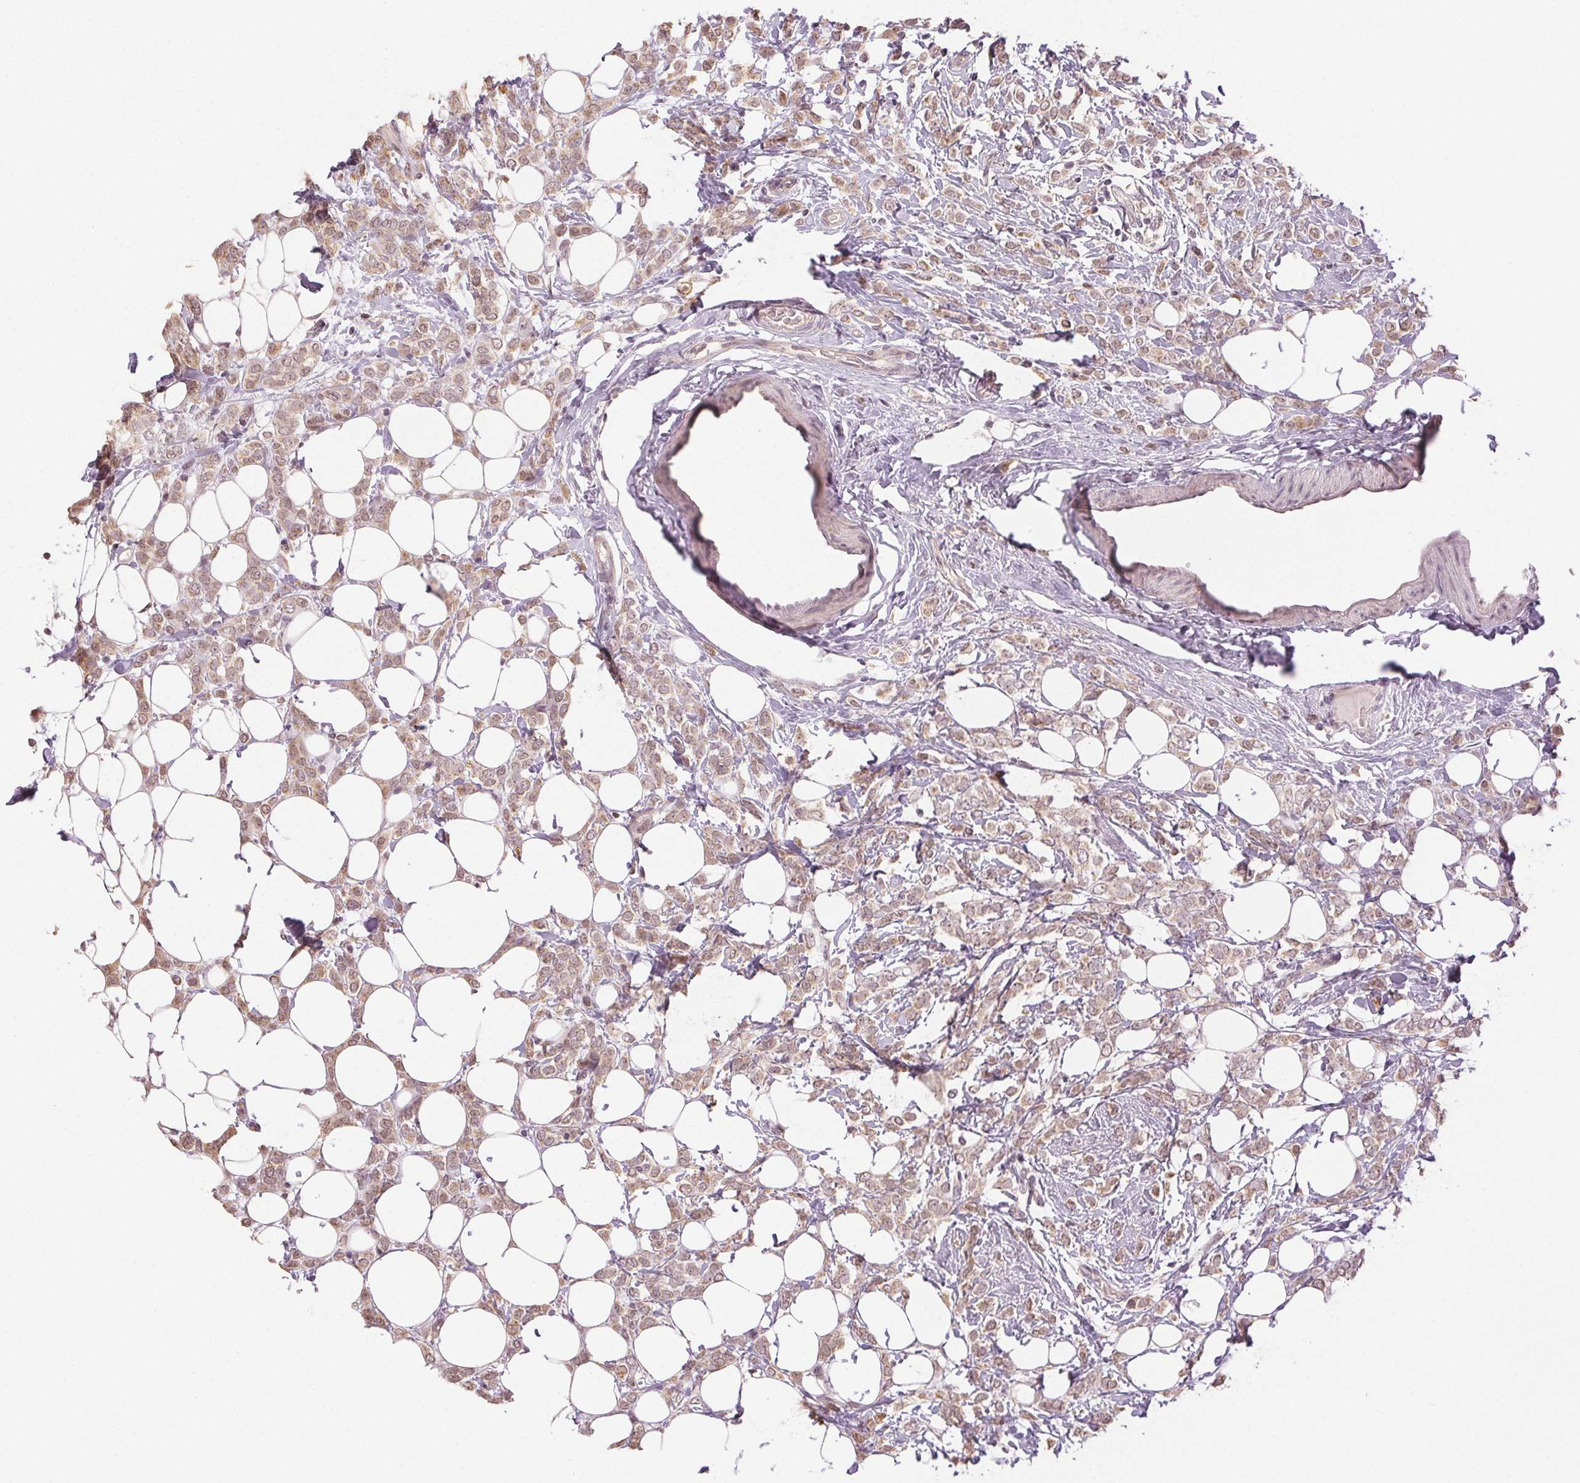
{"staining": {"intensity": "weak", "quantity": ">75%", "location": "cytoplasmic/membranous,nuclear"}, "tissue": "breast cancer", "cell_type": "Tumor cells", "image_type": "cancer", "snomed": [{"axis": "morphology", "description": "Lobular carcinoma"}, {"axis": "topography", "description": "Breast"}], "caption": "Approximately >75% of tumor cells in human breast lobular carcinoma display weak cytoplasmic/membranous and nuclear protein staining as visualized by brown immunohistochemical staining.", "gene": "PLCB1", "patient": {"sex": "female", "age": 49}}